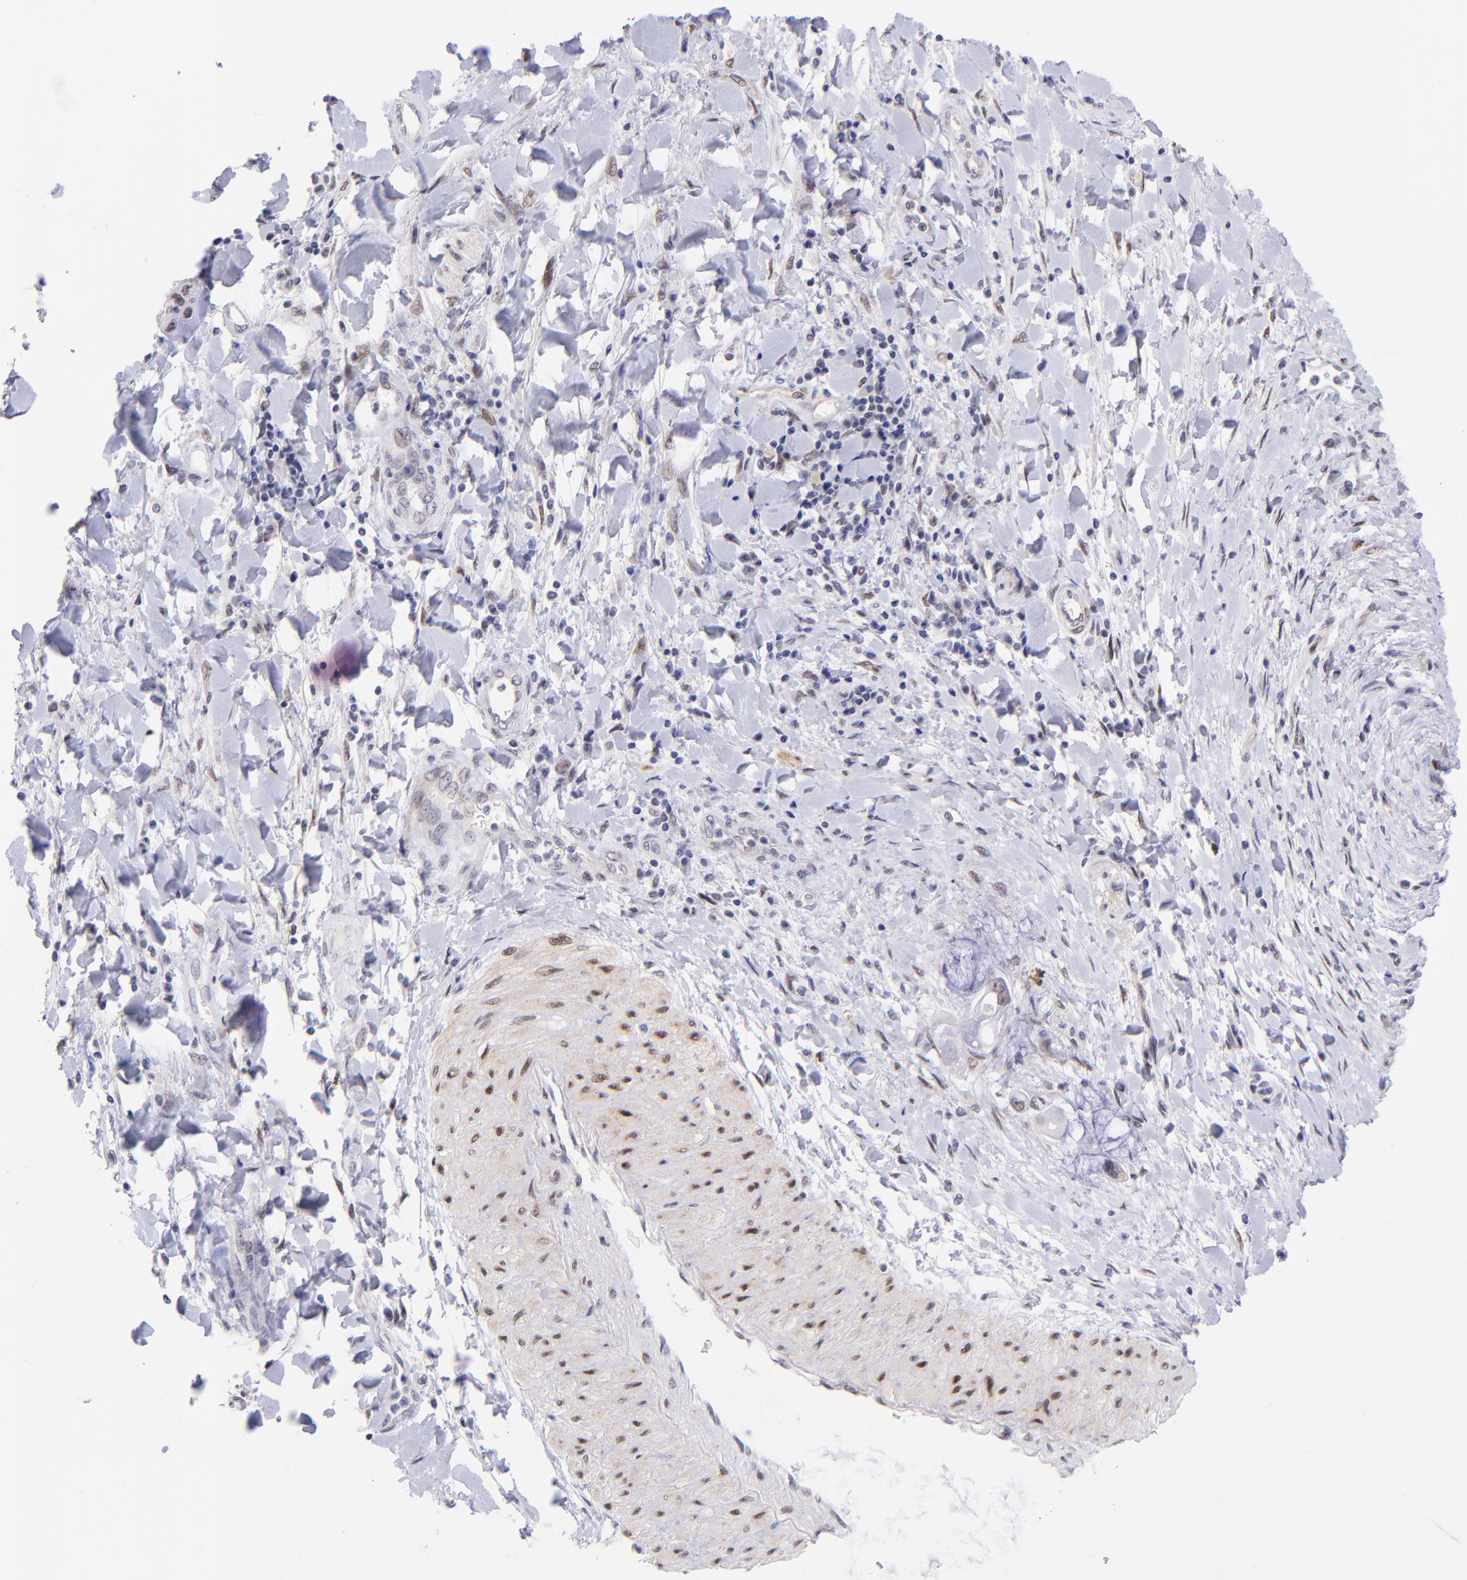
{"staining": {"intensity": "moderate", "quantity": ">75%", "location": "nuclear"}, "tissue": "adipose tissue", "cell_type": "Adipocytes", "image_type": "normal", "snomed": [{"axis": "morphology", "description": "Normal tissue, NOS"}, {"axis": "morphology", "description": "Cholangiocarcinoma"}, {"axis": "topography", "description": "Liver"}, {"axis": "topography", "description": "Peripheral nerve tissue"}], "caption": "Normal adipose tissue demonstrates moderate nuclear positivity in approximately >75% of adipocytes.", "gene": "SOX6", "patient": {"sex": "male", "age": 50}}